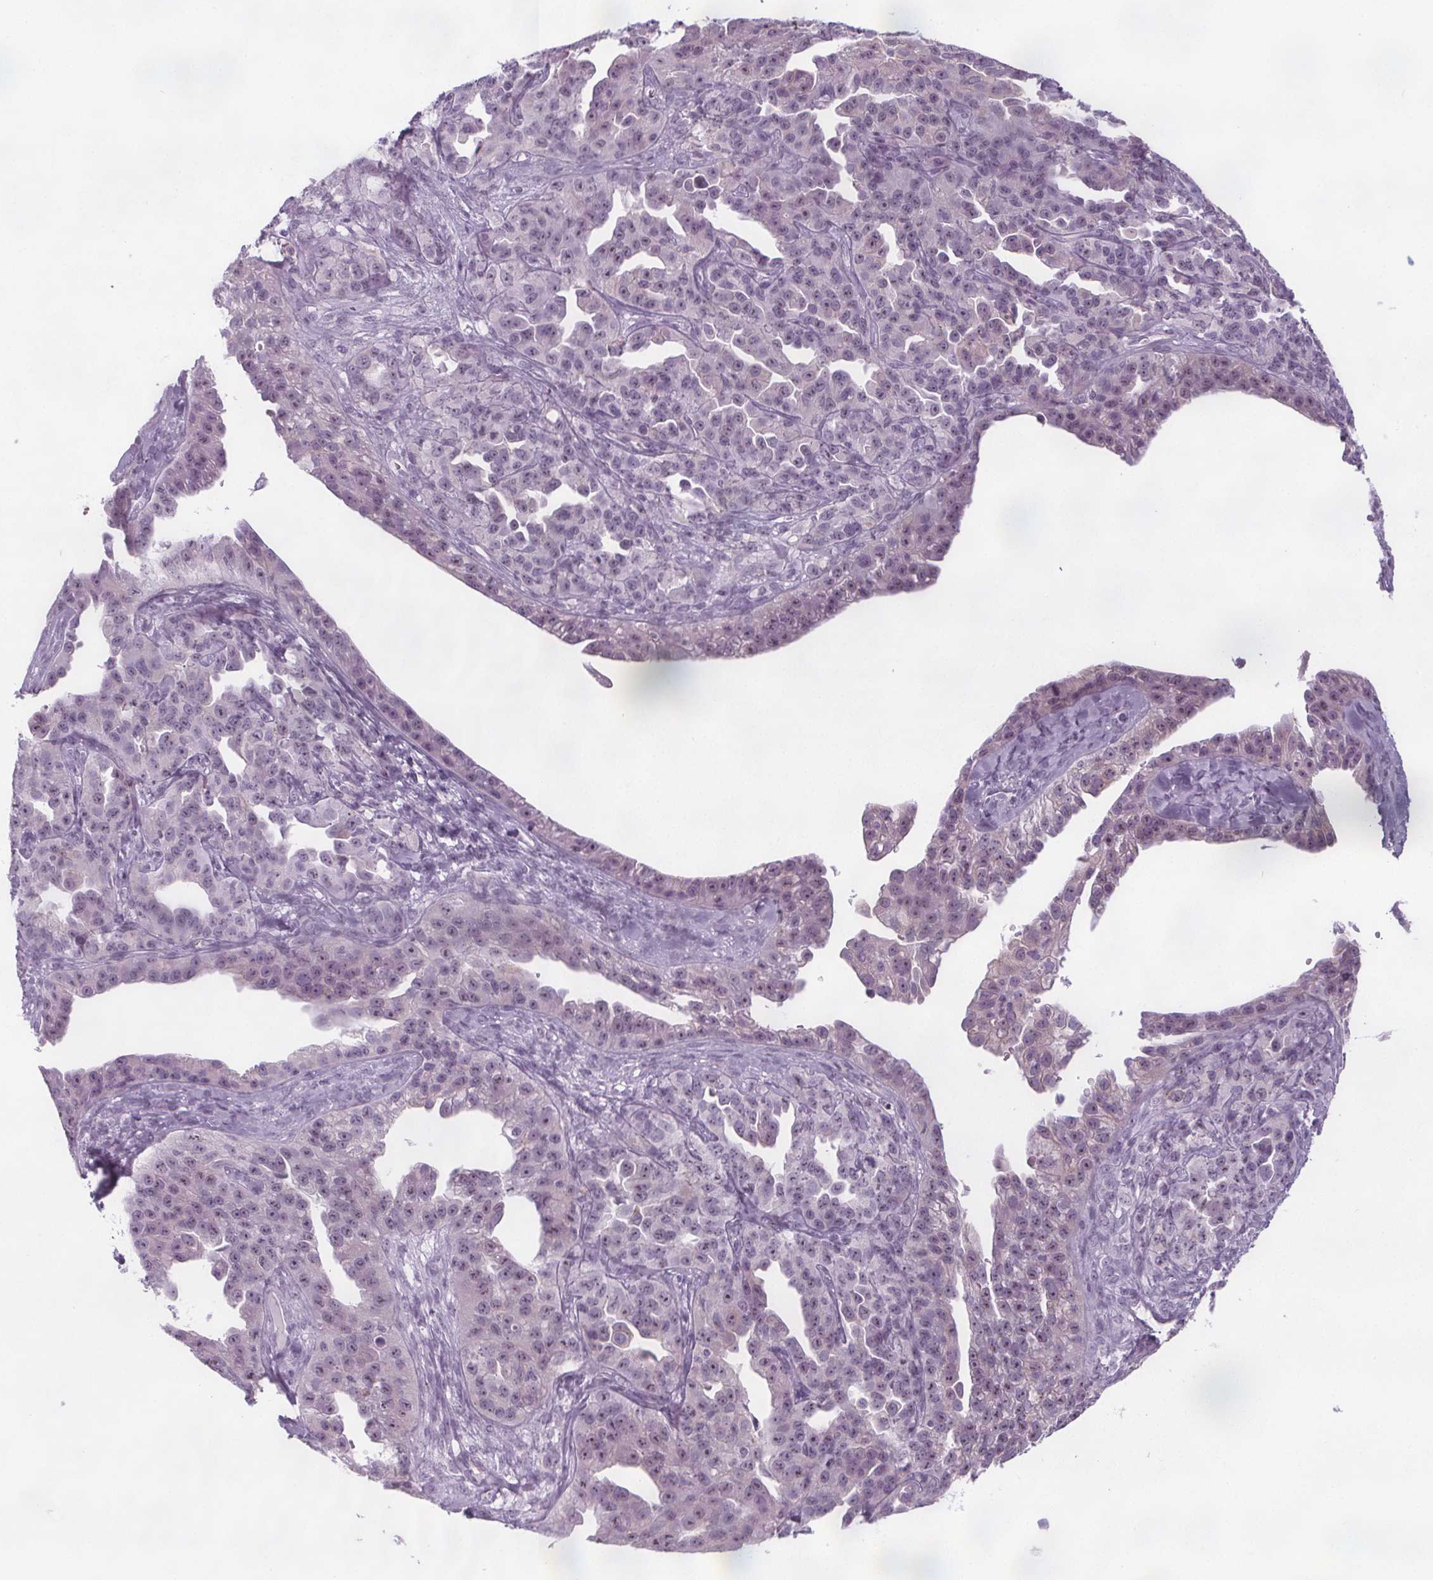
{"staining": {"intensity": "weak", "quantity": "25%-75%", "location": "nuclear"}, "tissue": "ovarian cancer", "cell_type": "Tumor cells", "image_type": "cancer", "snomed": [{"axis": "morphology", "description": "Cystadenocarcinoma, serous, NOS"}, {"axis": "topography", "description": "Ovary"}], "caption": "Protein staining of ovarian cancer tissue displays weak nuclear expression in approximately 25%-75% of tumor cells.", "gene": "NOLC1", "patient": {"sex": "female", "age": 75}}